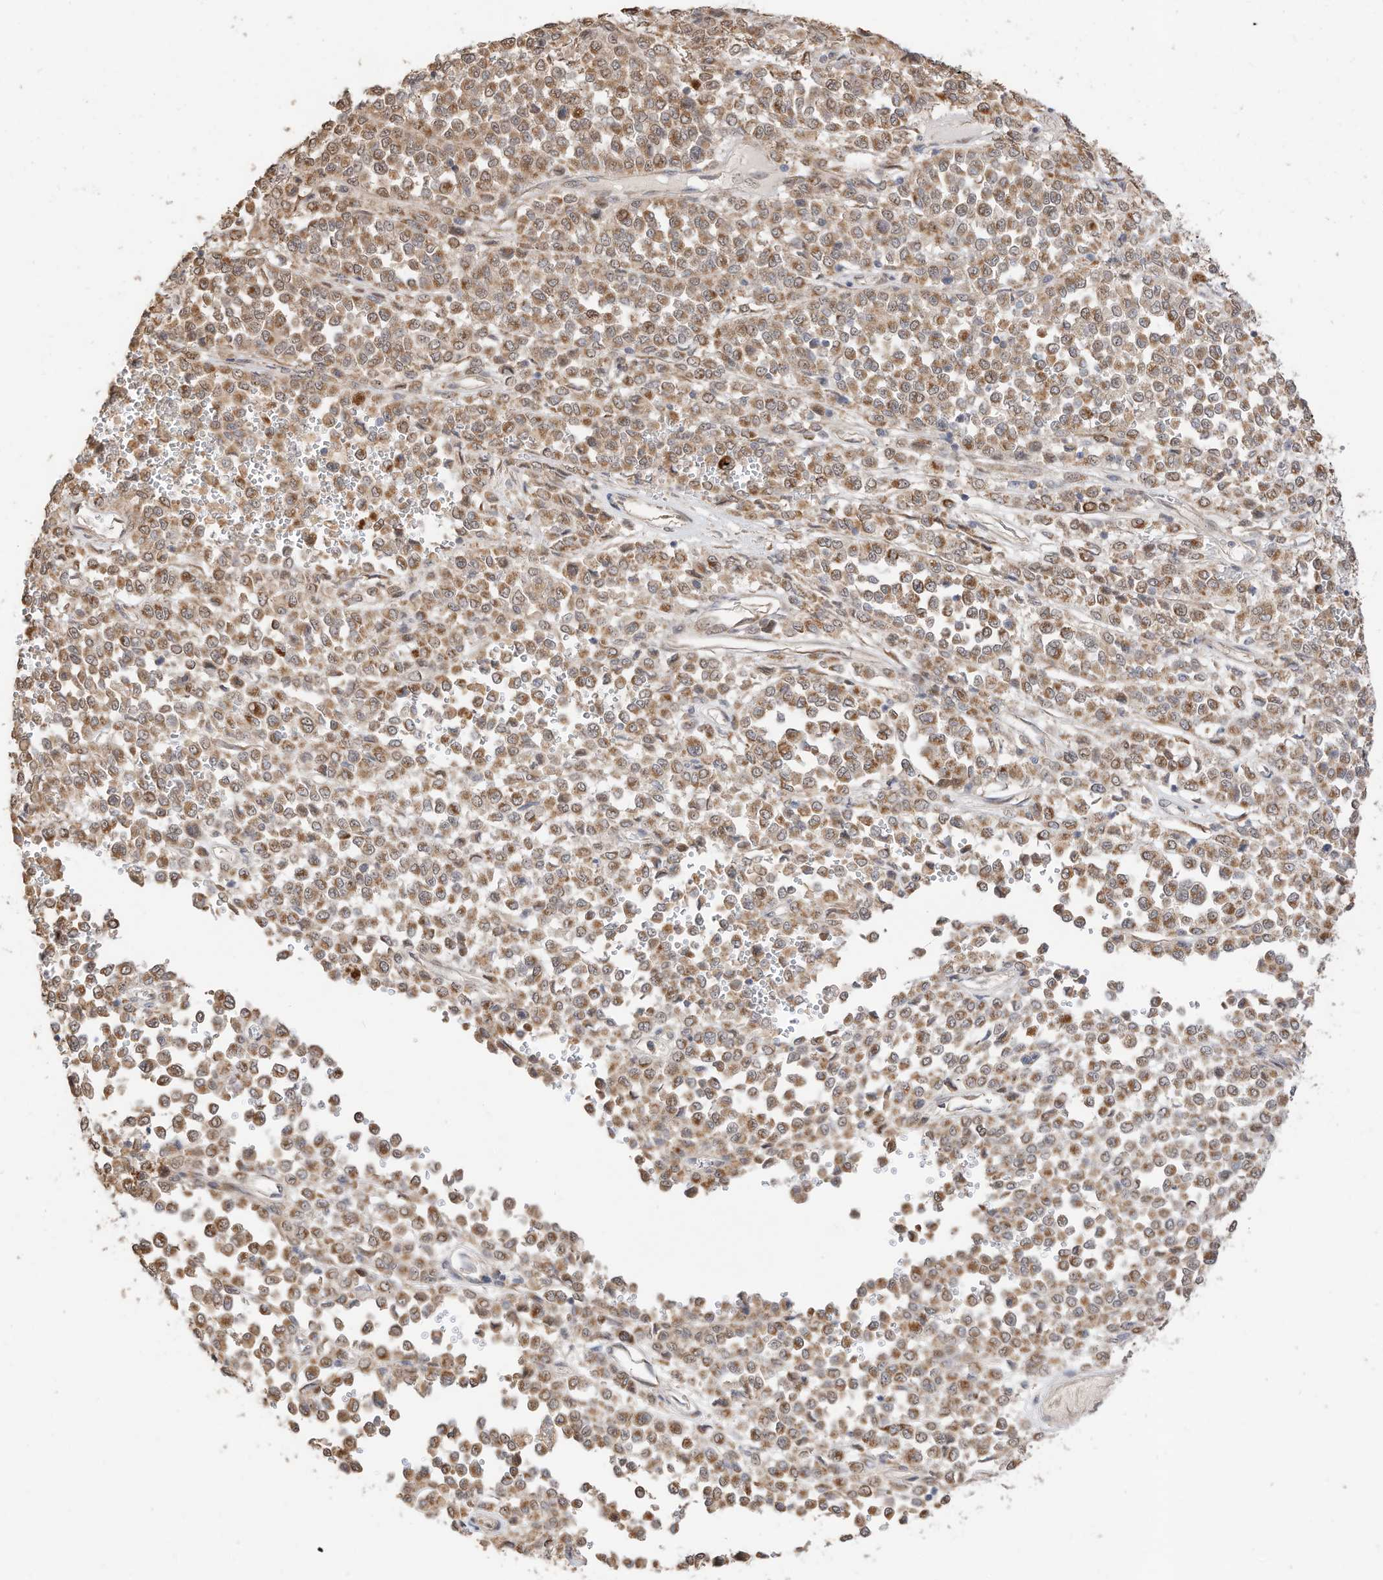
{"staining": {"intensity": "moderate", "quantity": ">75%", "location": "cytoplasmic/membranous"}, "tissue": "melanoma", "cell_type": "Tumor cells", "image_type": "cancer", "snomed": [{"axis": "morphology", "description": "Malignant melanoma, Metastatic site"}, {"axis": "topography", "description": "Pancreas"}], "caption": "Immunohistochemical staining of melanoma exhibits moderate cytoplasmic/membranous protein staining in approximately >75% of tumor cells.", "gene": "CAGE1", "patient": {"sex": "female", "age": 30}}